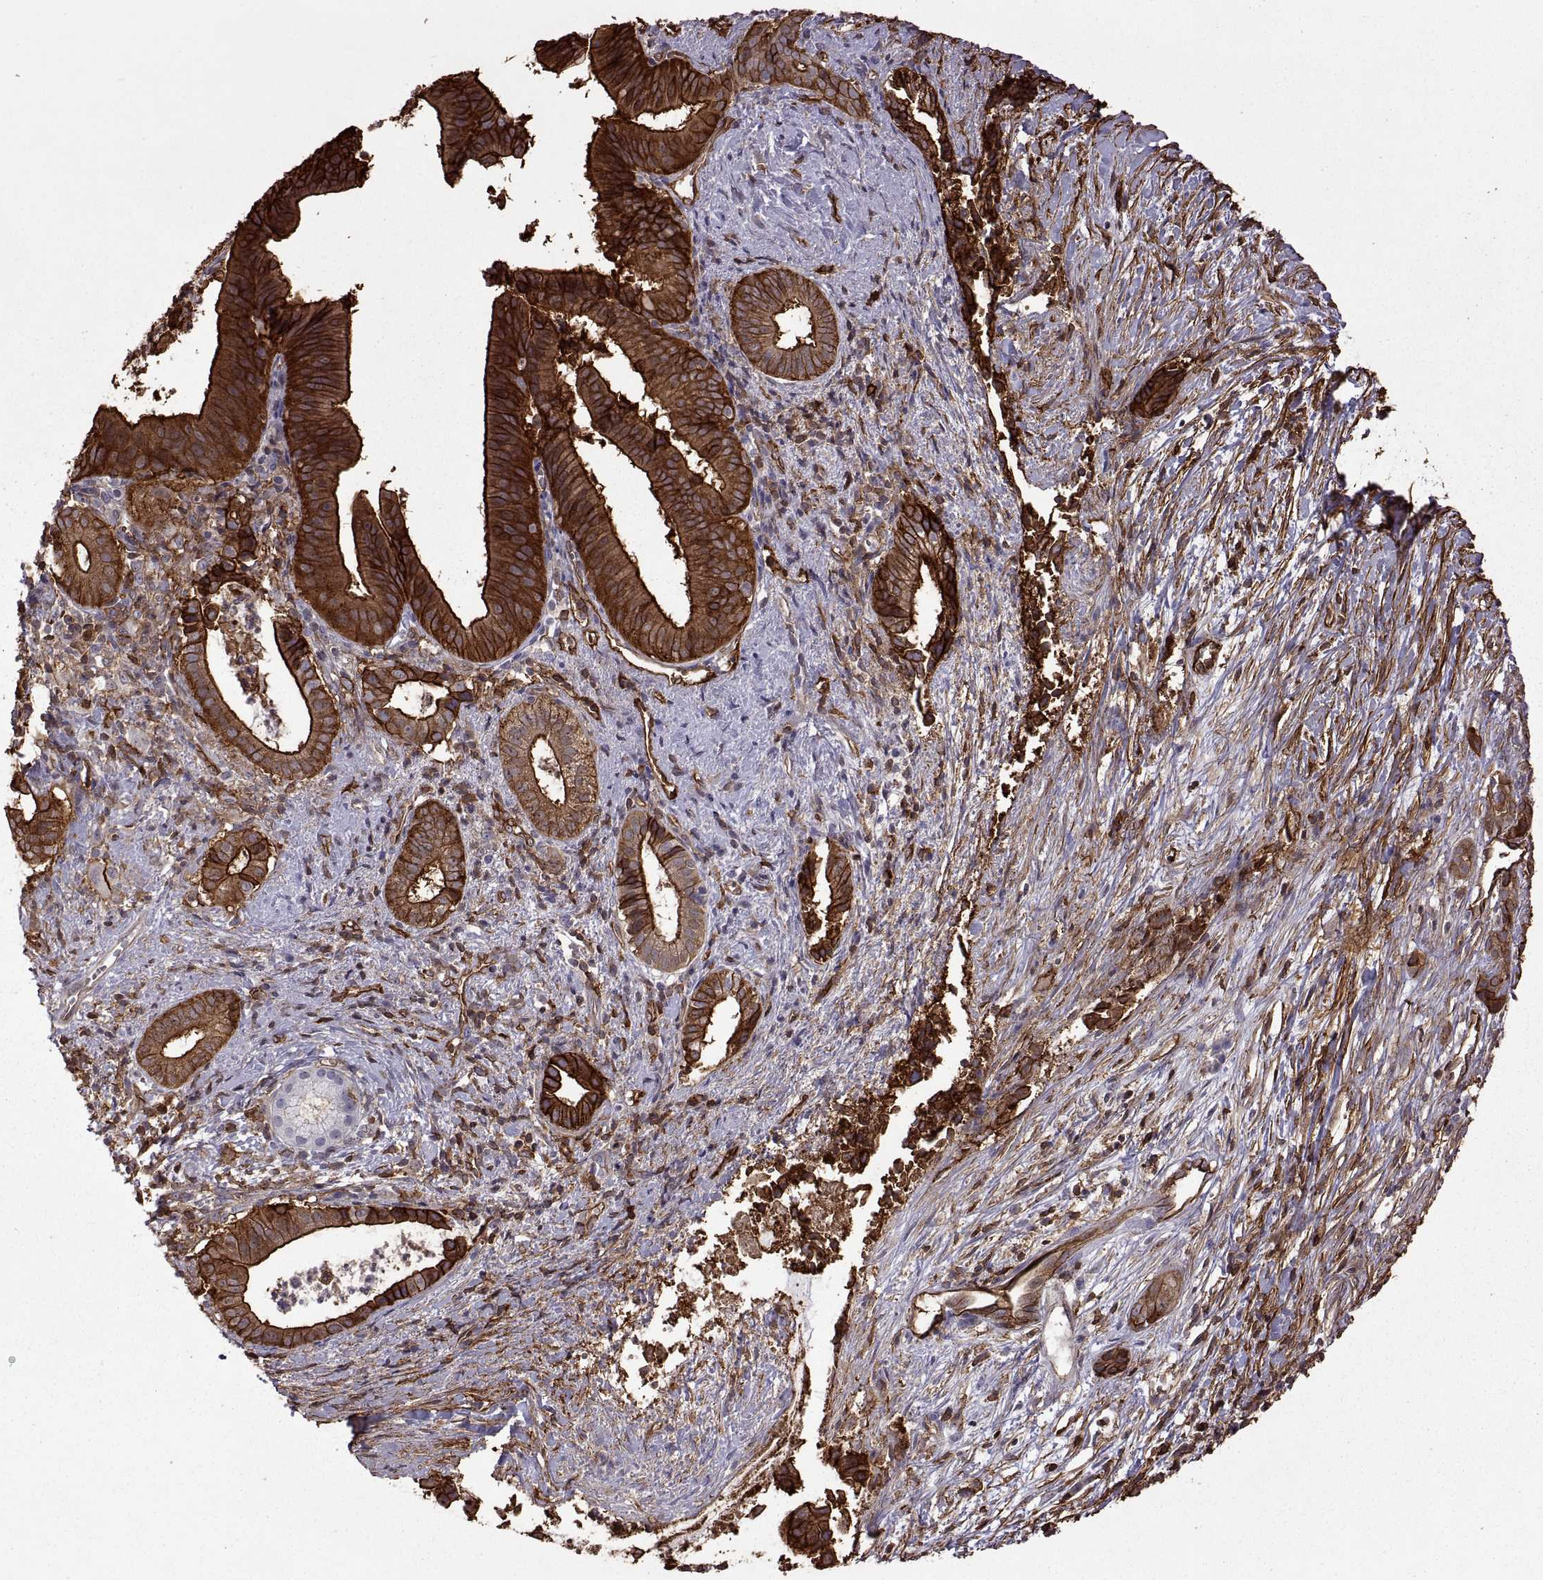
{"staining": {"intensity": "strong", "quantity": "25%-75%", "location": "cytoplasmic/membranous"}, "tissue": "pancreatic cancer", "cell_type": "Tumor cells", "image_type": "cancer", "snomed": [{"axis": "morphology", "description": "Adenocarcinoma, NOS"}, {"axis": "topography", "description": "Pancreas"}], "caption": "An image showing strong cytoplasmic/membranous positivity in about 25%-75% of tumor cells in adenocarcinoma (pancreatic), as visualized by brown immunohistochemical staining.", "gene": "S100A10", "patient": {"sex": "male", "age": 61}}